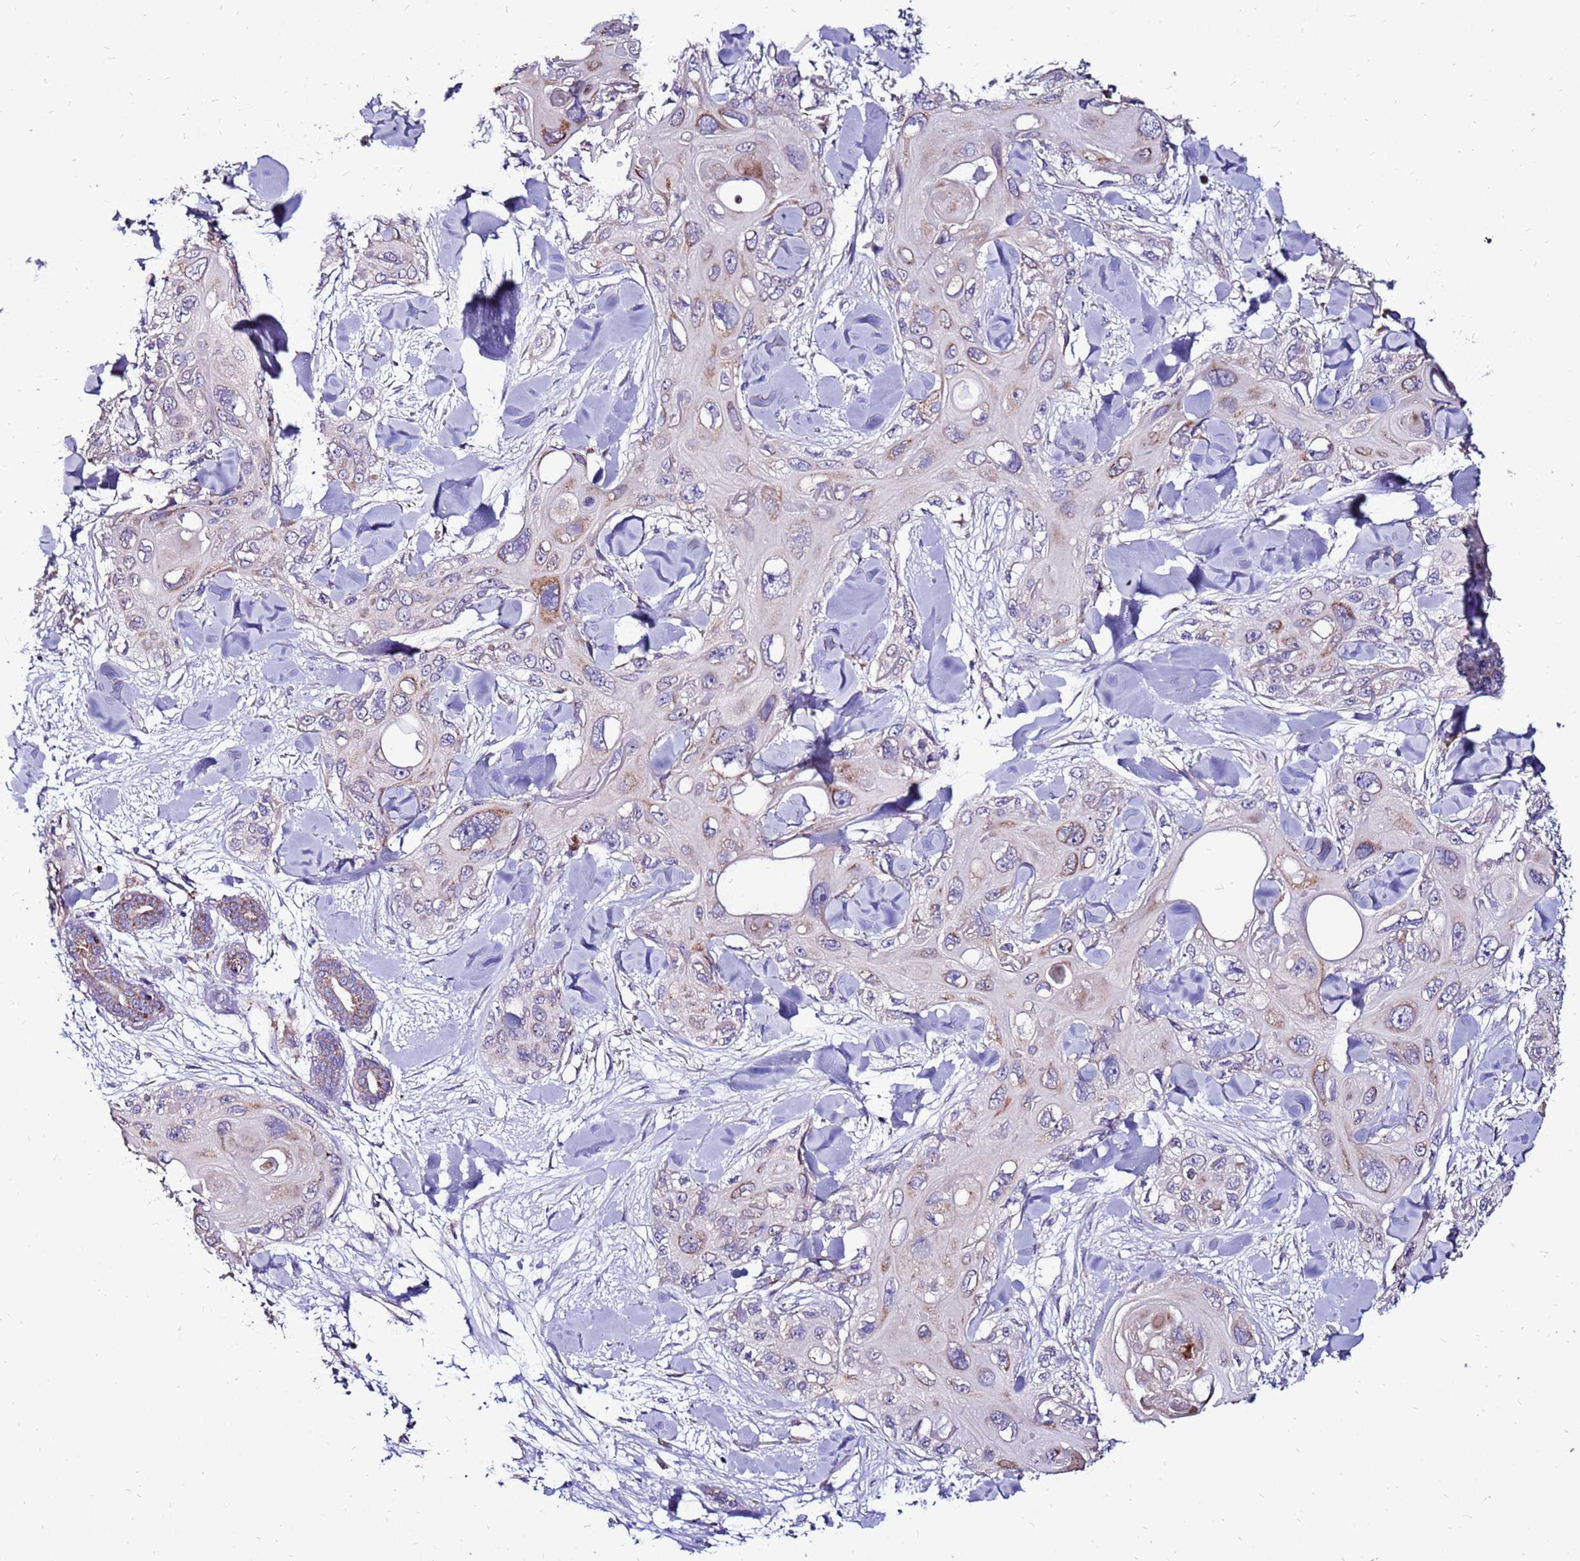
{"staining": {"intensity": "moderate", "quantity": "<25%", "location": "cytoplasmic/membranous"}, "tissue": "skin cancer", "cell_type": "Tumor cells", "image_type": "cancer", "snomed": [{"axis": "morphology", "description": "Normal tissue, NOS"}, {"axis": "morphology", "description": "Squamous cell carcinoma, NOS"}, {"axis": "topography", "description": "Skin"}], "caption": "Protein analysis of skin cancer (squamous cell carcinoma) tissue shows moderate cytoplasmic/membranous positivity in approximately <25% of tumor cells. (DAB (3,3'-diaminobenzidine) = brown stain, brightfield microscopy at high magnification).", "gene": "SPSB3", "patient": {"sex": "male", "age": 72}}